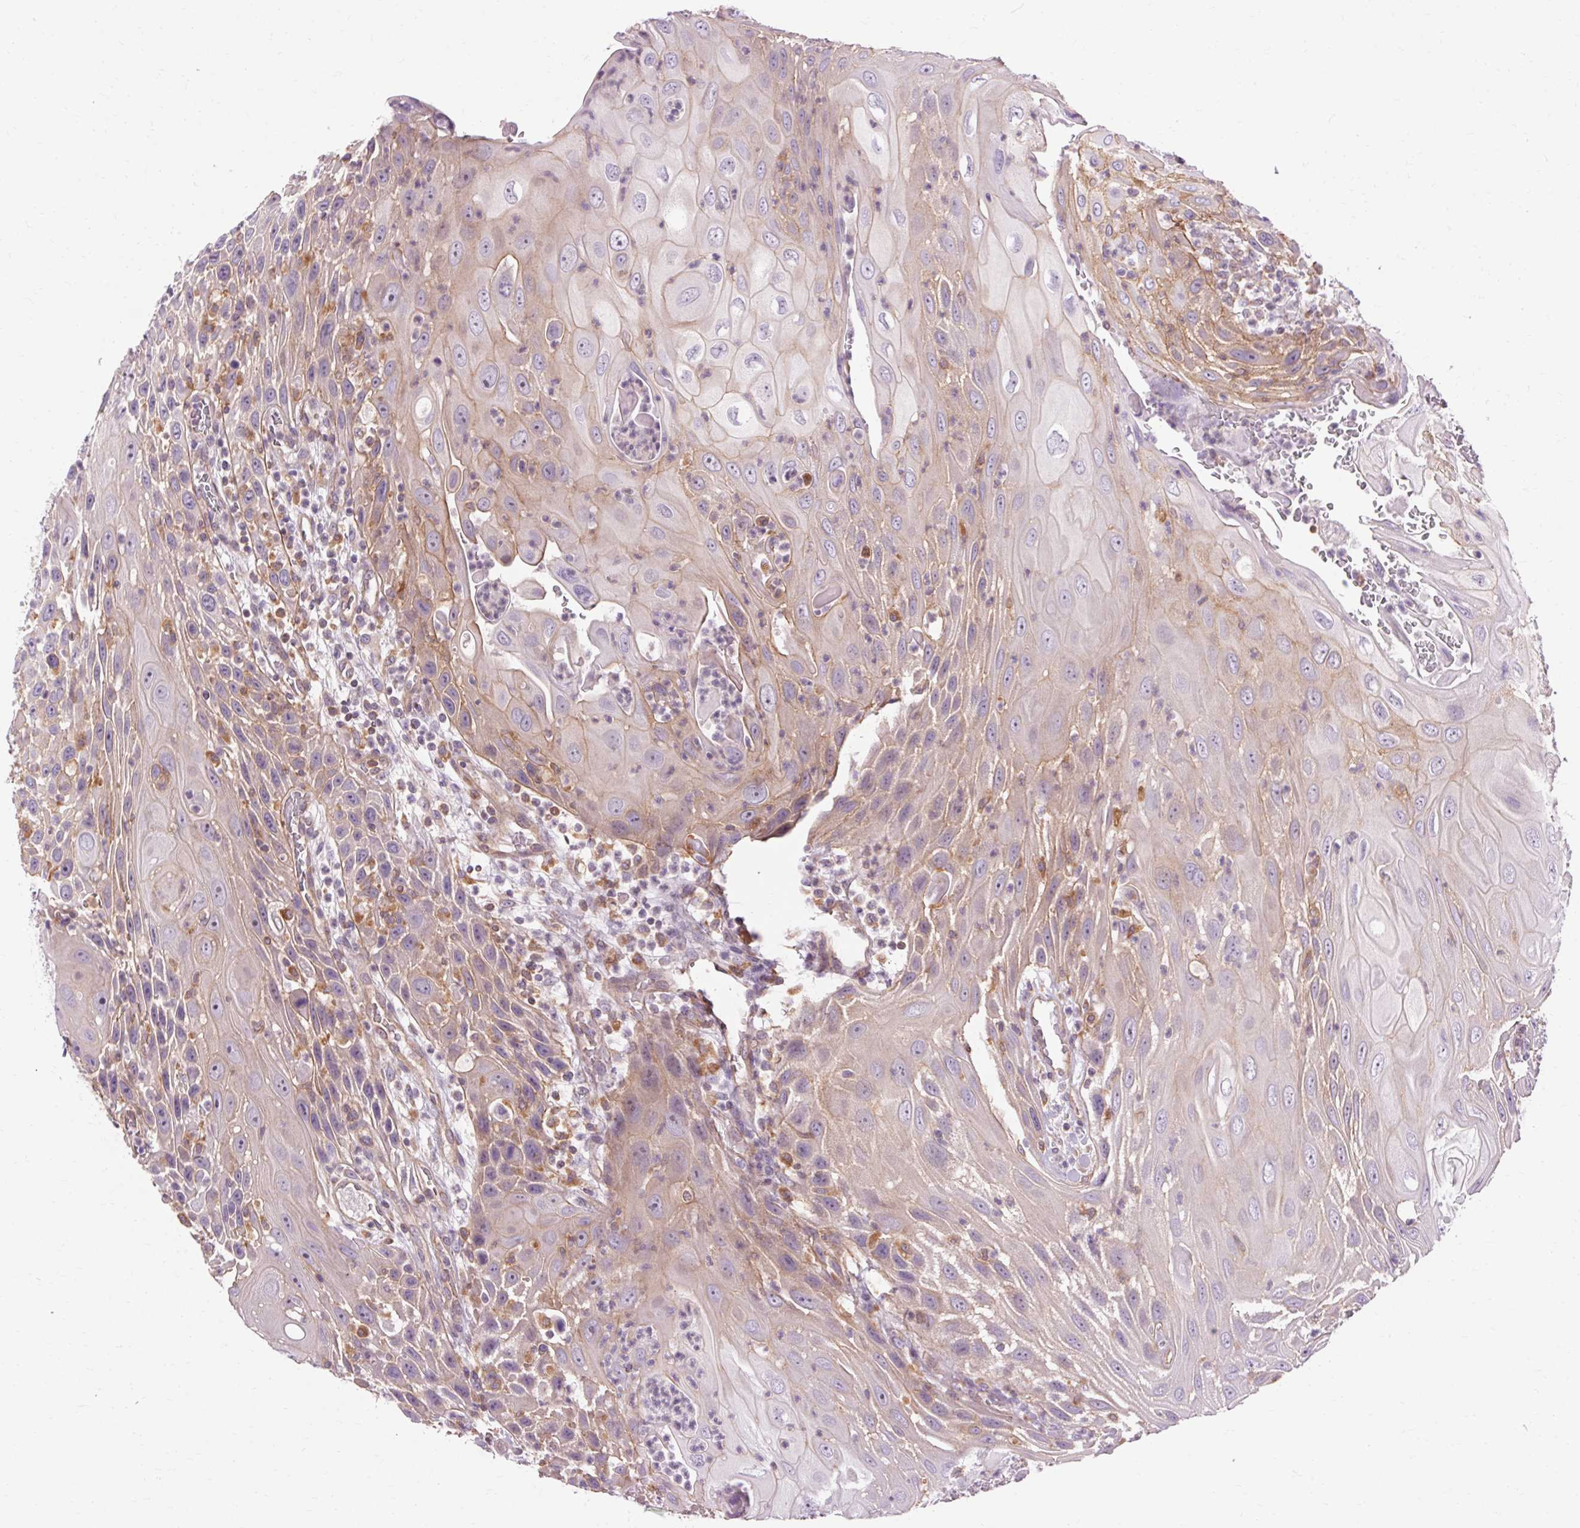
{"staining": {"intensity": "moderate", "quantity": "<25%", "location": "cytoplasmic/membranous"}, "tissue": "head and neck cancer", "cell_type": "Tumor cells", "image_type": "cancer", "snomed": [{"axis": "morphology", "description": "Squamous cell carcinoma, NOS"}, {"axis": "topography", "description": "Head-Neck"}], "caption": "Moderate cytoplasmic/membranous protein positivity is seen in approximately <25% of tumor cells in squamous cell carcinoma (head and neck).", "gene": "TM6SF1", "patient": {"sex": "male", "age": 69}}